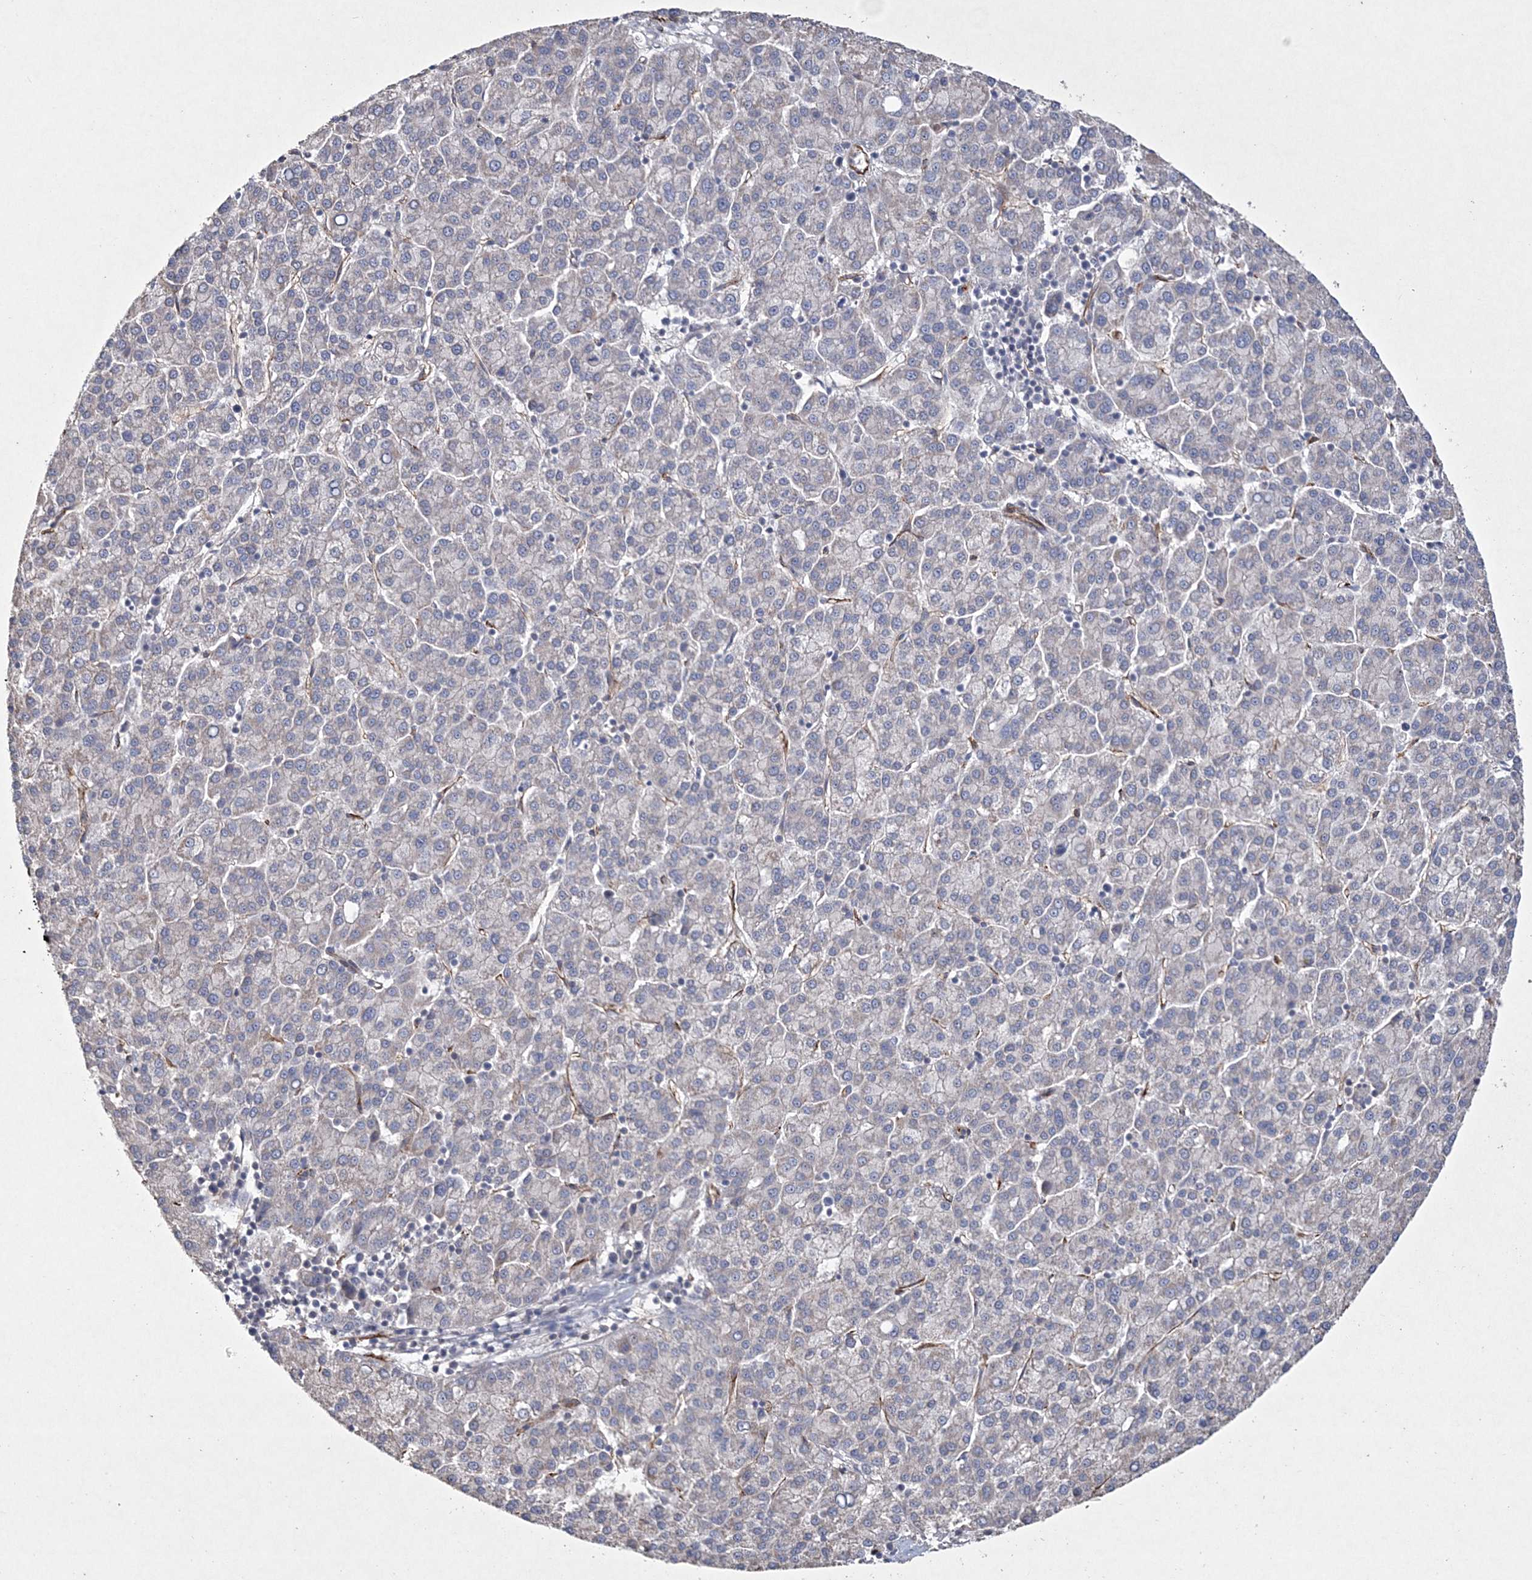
{"staining": {"intensity": "negative", "quantity": "none", "location": "none"}, "tissue": "liver cancer", "cell_type": "Tumor cells", "image_type": "cancer", "snomed": [{"axis": "morphology", "description": "Carcinoma, Hepatocellular, NOS"}, {"axis": "topography", "description": "Liver"}], "caption": "Immunohistochemical staining of liver hepatocellular carcinoma shows no significant staining in tumor cells.", "gene": "DPCD", "patient": {"sex": "female", "age": 58}}